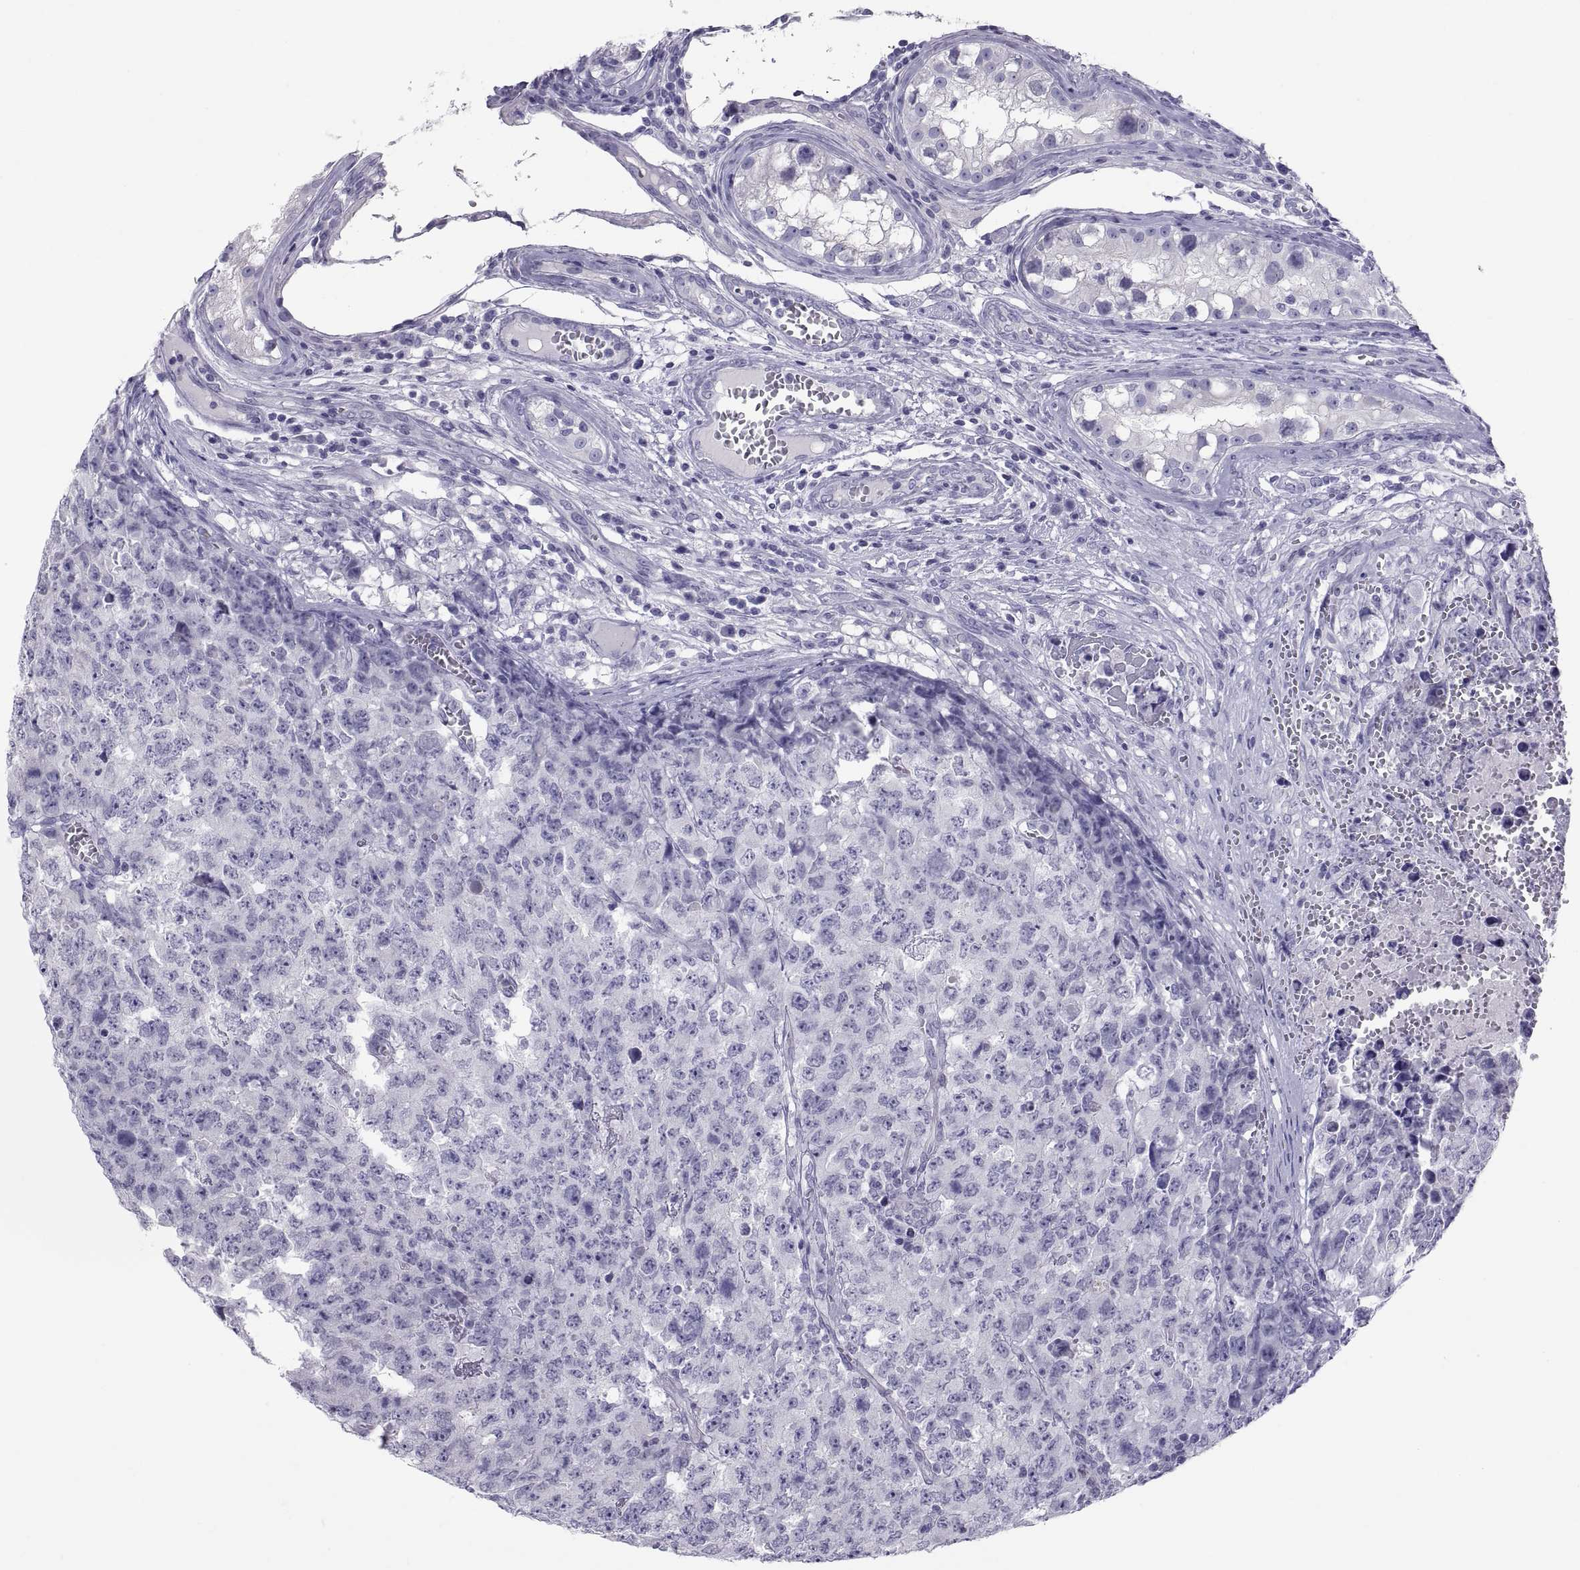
{"staining": {"intensity": "negative", "quantity": "none", "location": "none"}, "tissue": "testis cancer", "cell_type": "Tumor cells", "image_type": "cancer", "snomed": [{"axis": "morphology", "description": "Carcinoma, Embryonal, NOS"}, {"axis": "topography", "description": "Testis"}], "caption": "The immunohistochemistry micrograph has no significant positivity in tumor cells of testis cancer tissue.", "gene": "RNASE12", "patient": {"sex": "male", "age": 23}}